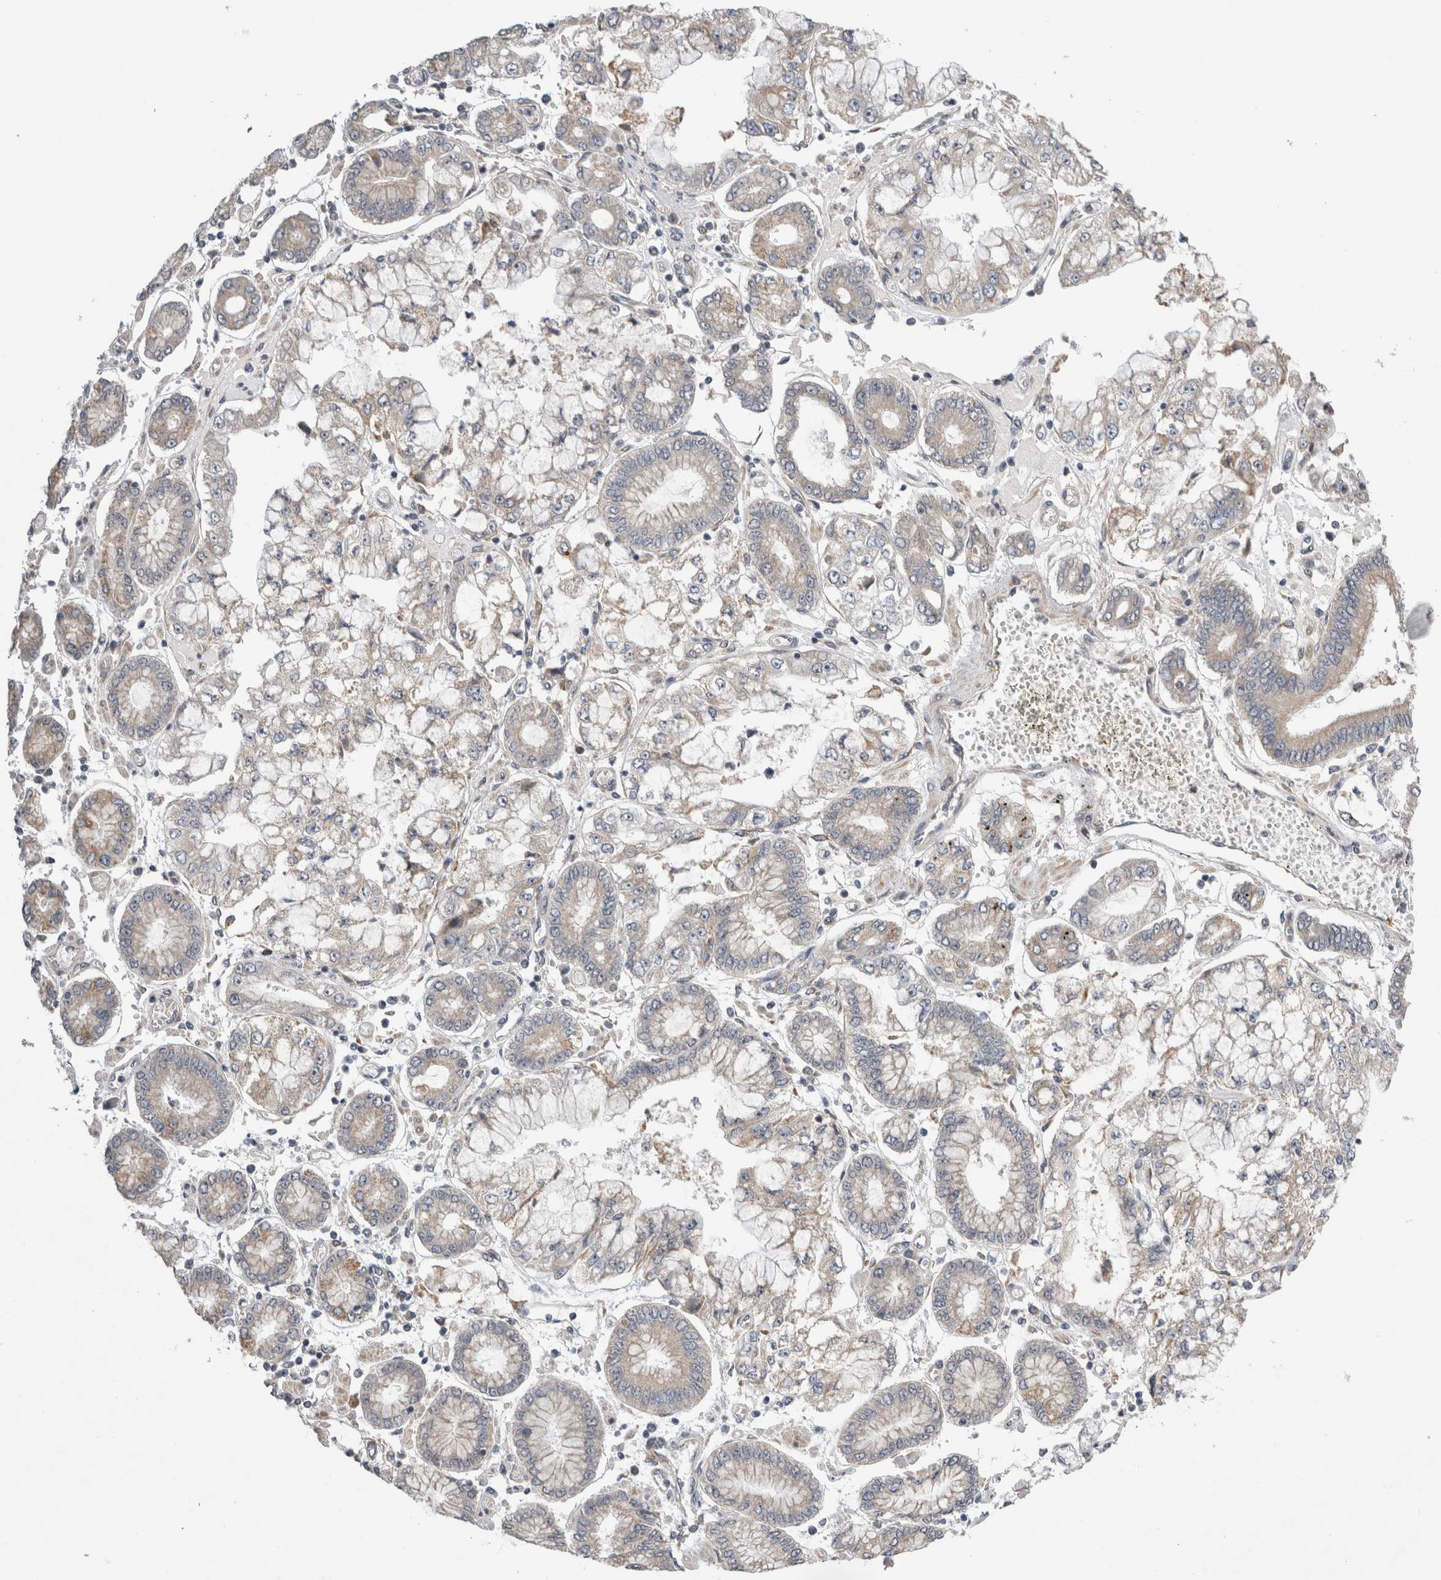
{"staining": {"intensity": "weak", "quantity": "<25%", "location": "cytoplasmic/membranous"}, "tissue": "stomach cancer", "cell_type": "Tumor cells", "image_type": "cancer", "snomed": [{"axis": "morphology", "description": "Adenocarcinoma, NOS"}, {"axis": "topography", "description": "Stomach"}], "caption": "DAB (3,3'-diaminobenzidine) immunohistochemical staining of human stomach cancer (adenocarcinoma) displays no significant positivity in tumor cells. Nuclei are stained in blue.", "gene": "ARHGAP29", "patient": {"sex": "male", "age": 76}}